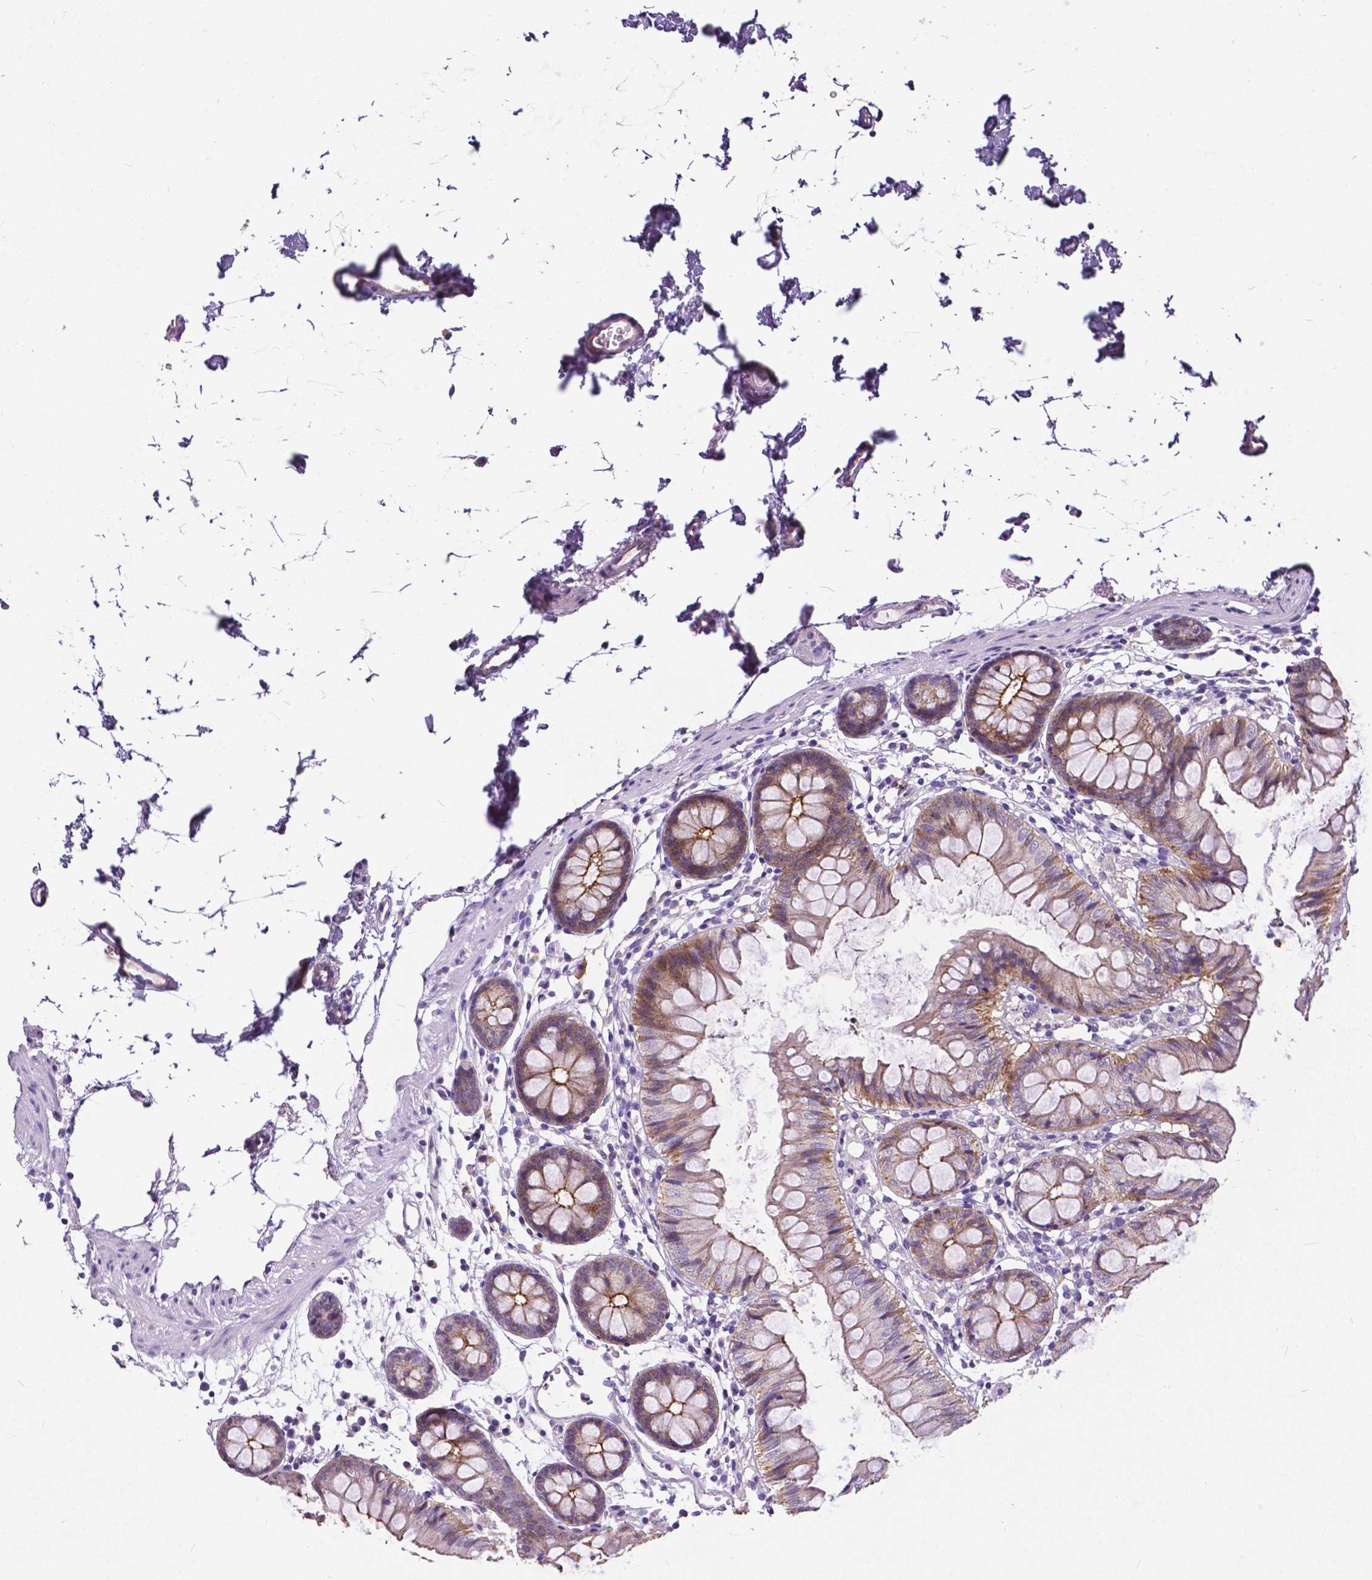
{"staining": {"intensity": "negative", "quantity": "none", "location": "none"}, "tissue": "colon", "cell_type": "Endothelial cells", "image_type": "normal", "snomed": [{"axis": "morphology", "description": "Normal tissue, NOS"}, {"axis": "topography", "description": "Colon"}], "caption": "High magnification brightfield microscopy of normal colon stained with DAB (brown) and counterstained with hematoxylin (blue): endothelial cells show no significant positivity.", "gene": "OCLN", "patient": {"sex": "female", "age": 84}}